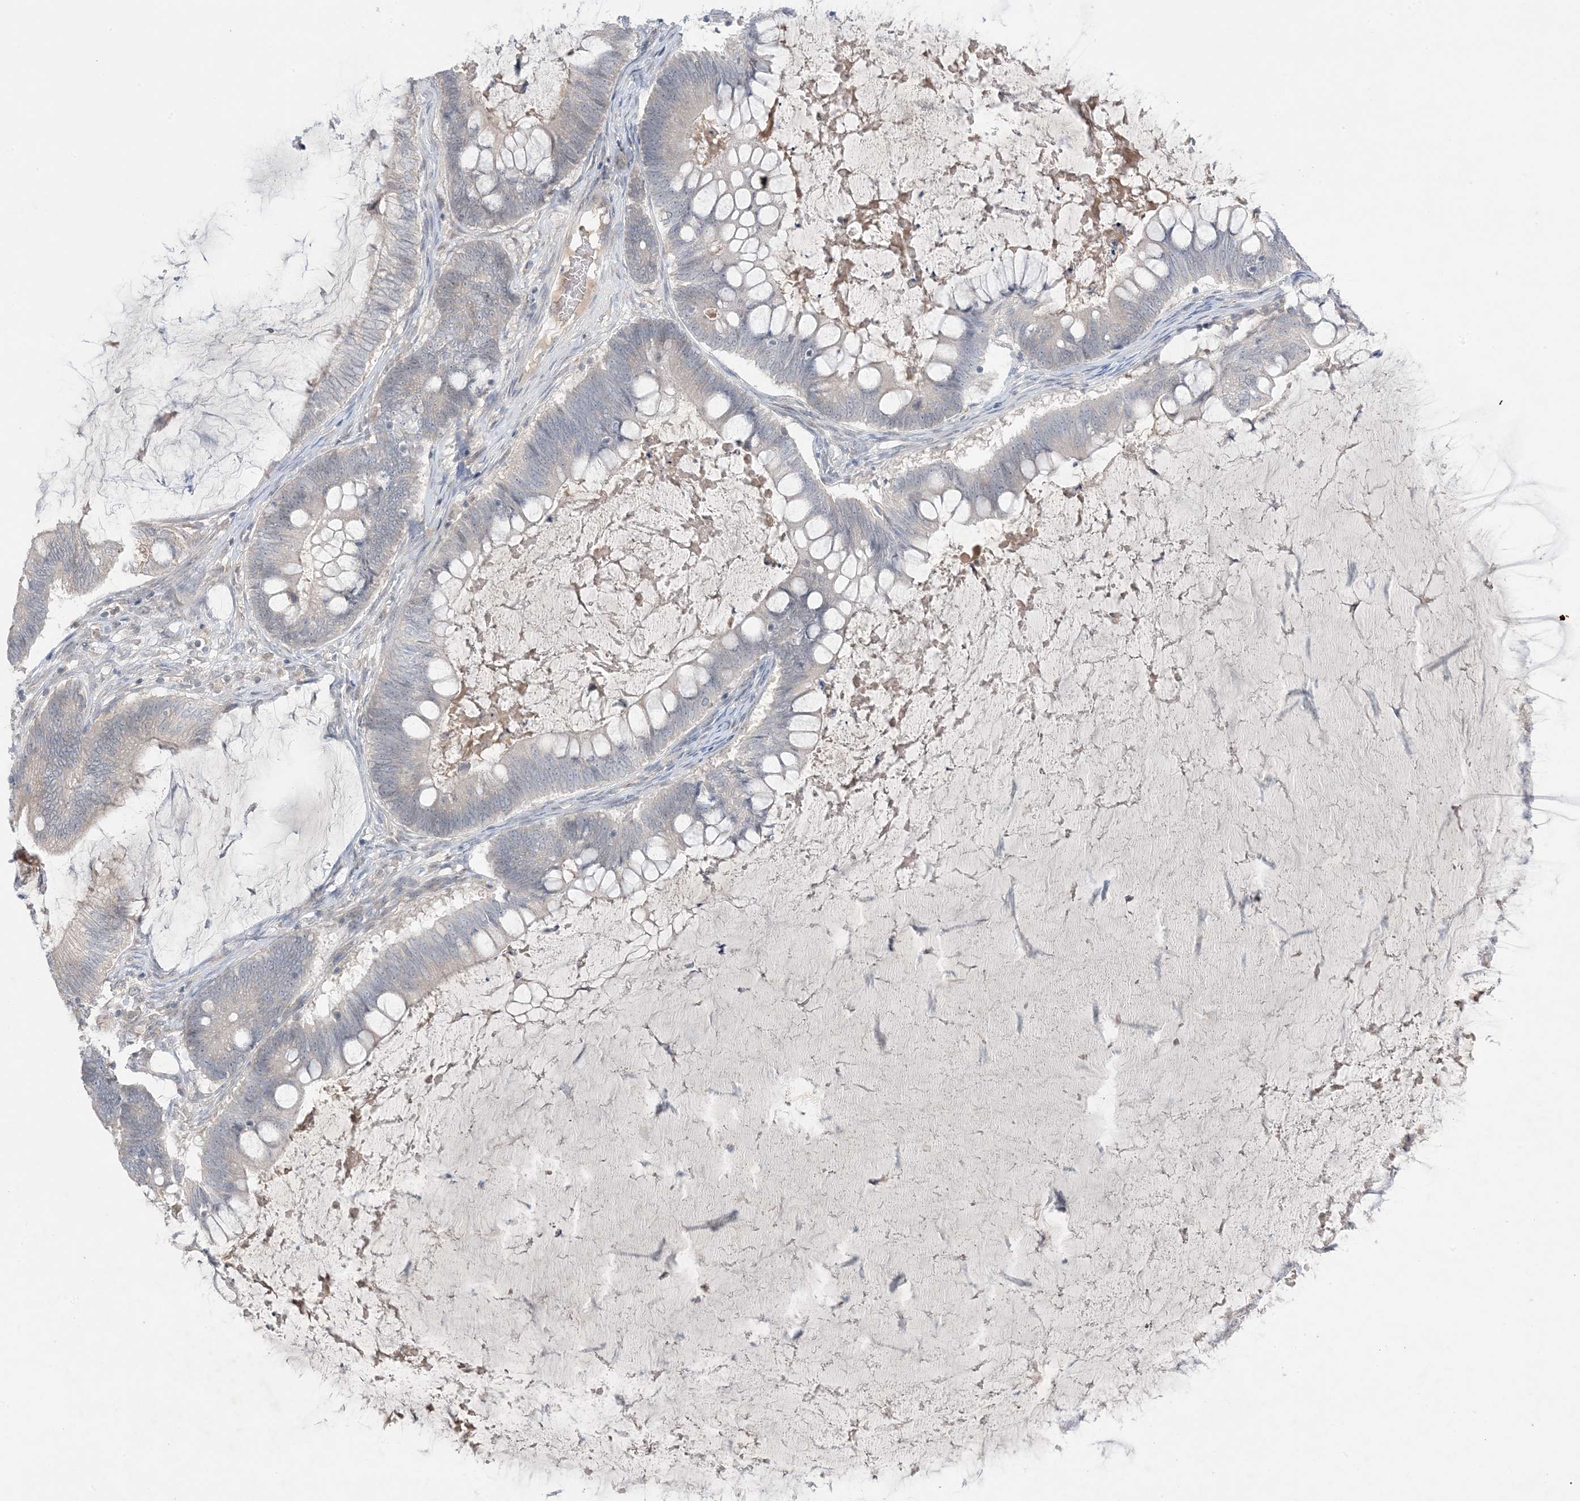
{"staining": {"intensity": "negative", "quantity": "none", "location": "none"}, "tissue": "ovarian cancer", "cell_type": "Tumor cells", "image_type": "cancer", "snomed": [{"axis": "morphology", "description": "Cystadenocarcinoma, mucinous, NOS"}, {"axis": "topography", "description": "Ovary"}], "caption": "Tumor cells are negative for protein expression in human mucinous cystadenocarcinoma (ovarian).", "gene": "MMGT1", "patient": {"sex": "female", "age": 61}}